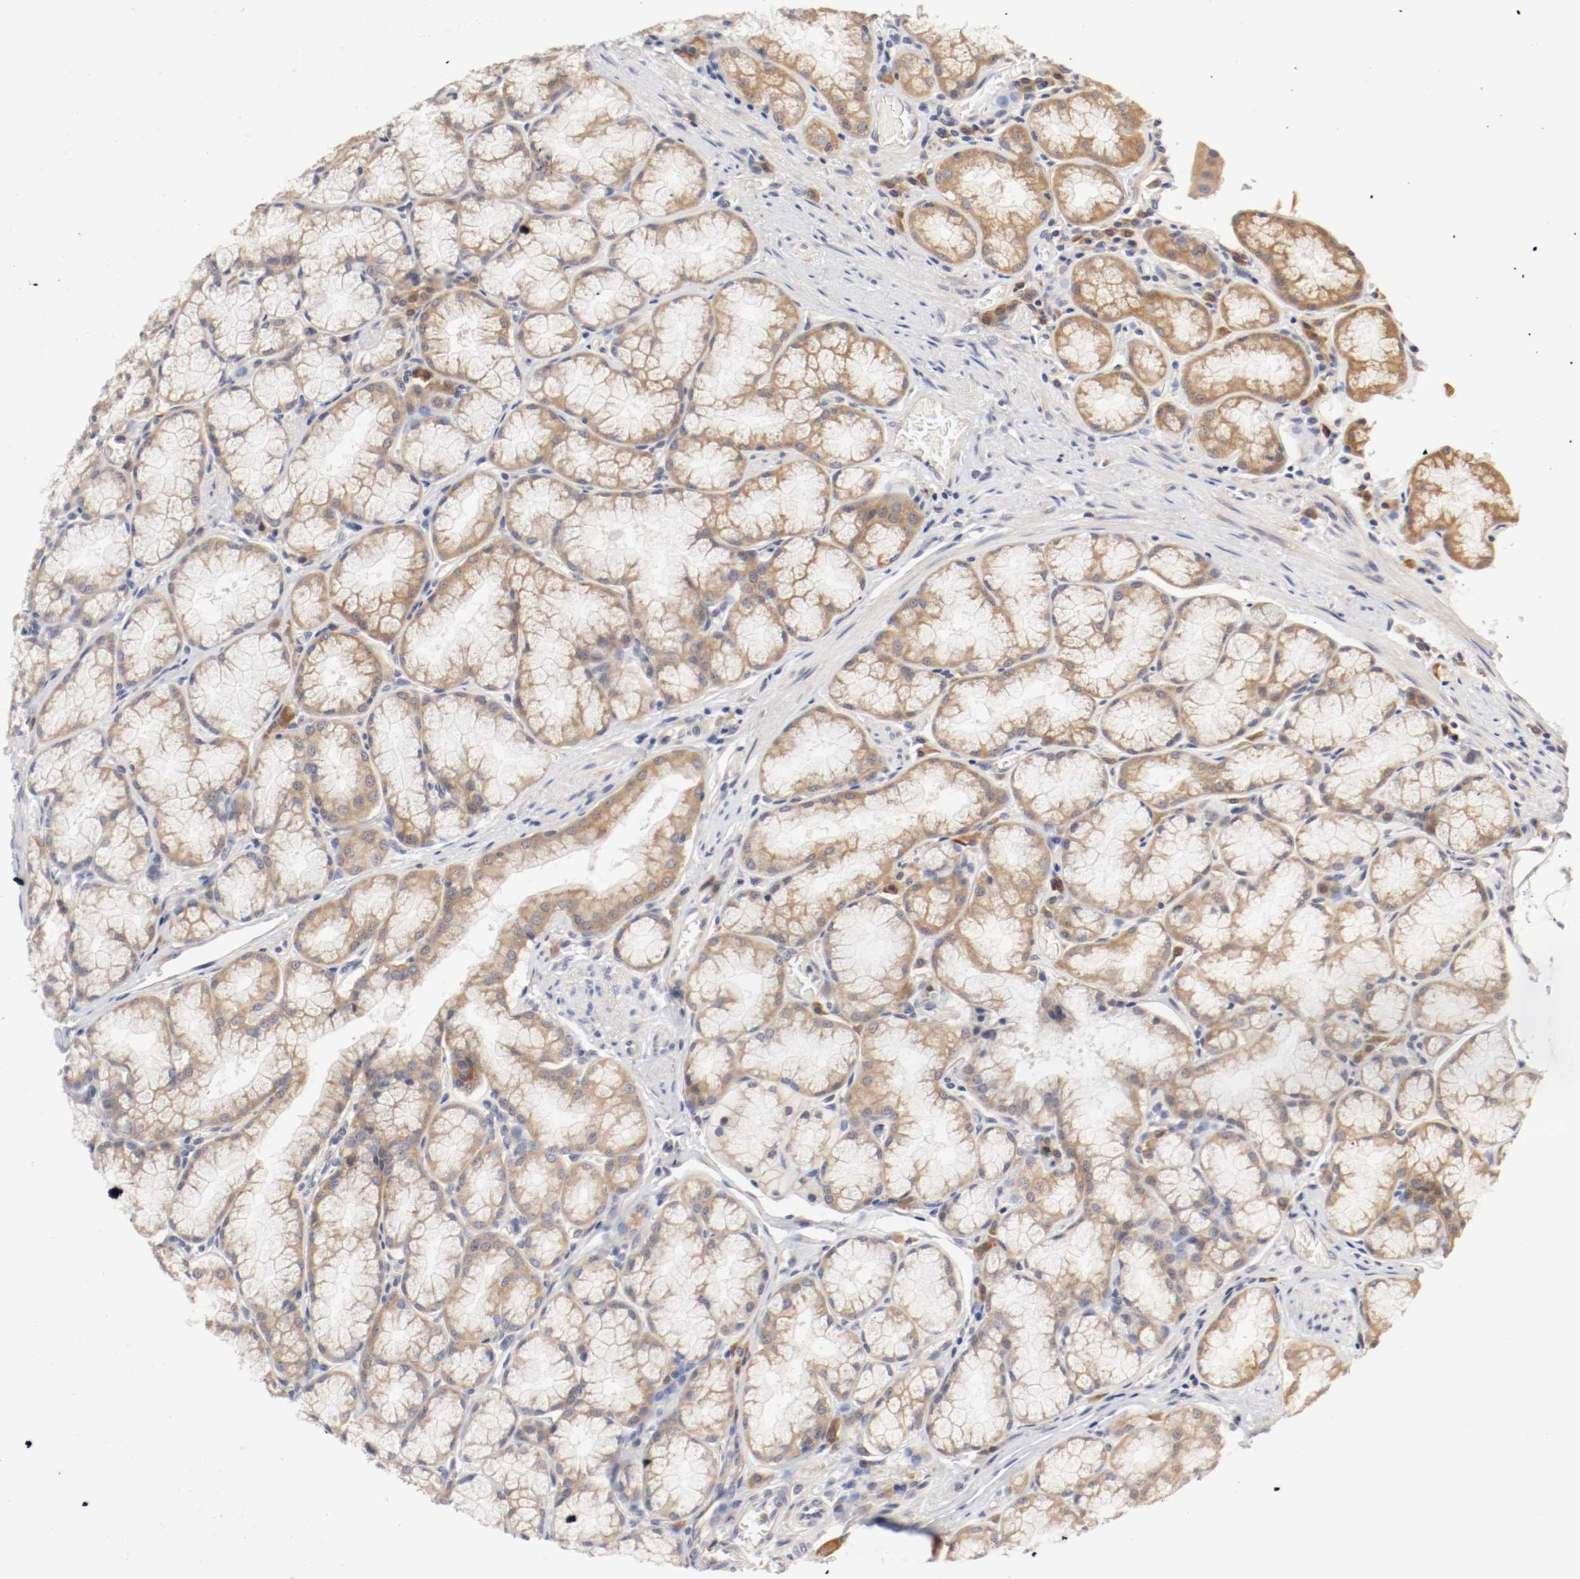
{"staining": {"intensity": "weak", "quantity": ">75%", "location": "cytoplasmic/membranous"}, "tissue": "stomach", "cell_type": "Glandular cells", "image_type": "normal", "snomed": [{"axis": "morphology", "description": "Normal tissue, NOS"}, {"axis": "topography", "description": "Stomach, lower"}], "caption": "Immunohistochemistry histopathology image of benign stomach: human stomach stained using immunohistochemistry shows low levels of weak protein expression localized specifically in the cytoplasmic/membranous of glandular cells, appearing as a cytoplasmic/membranous brown color.", "gene": "FKBP3", "patient": {"sex": "male", "age": 56}}